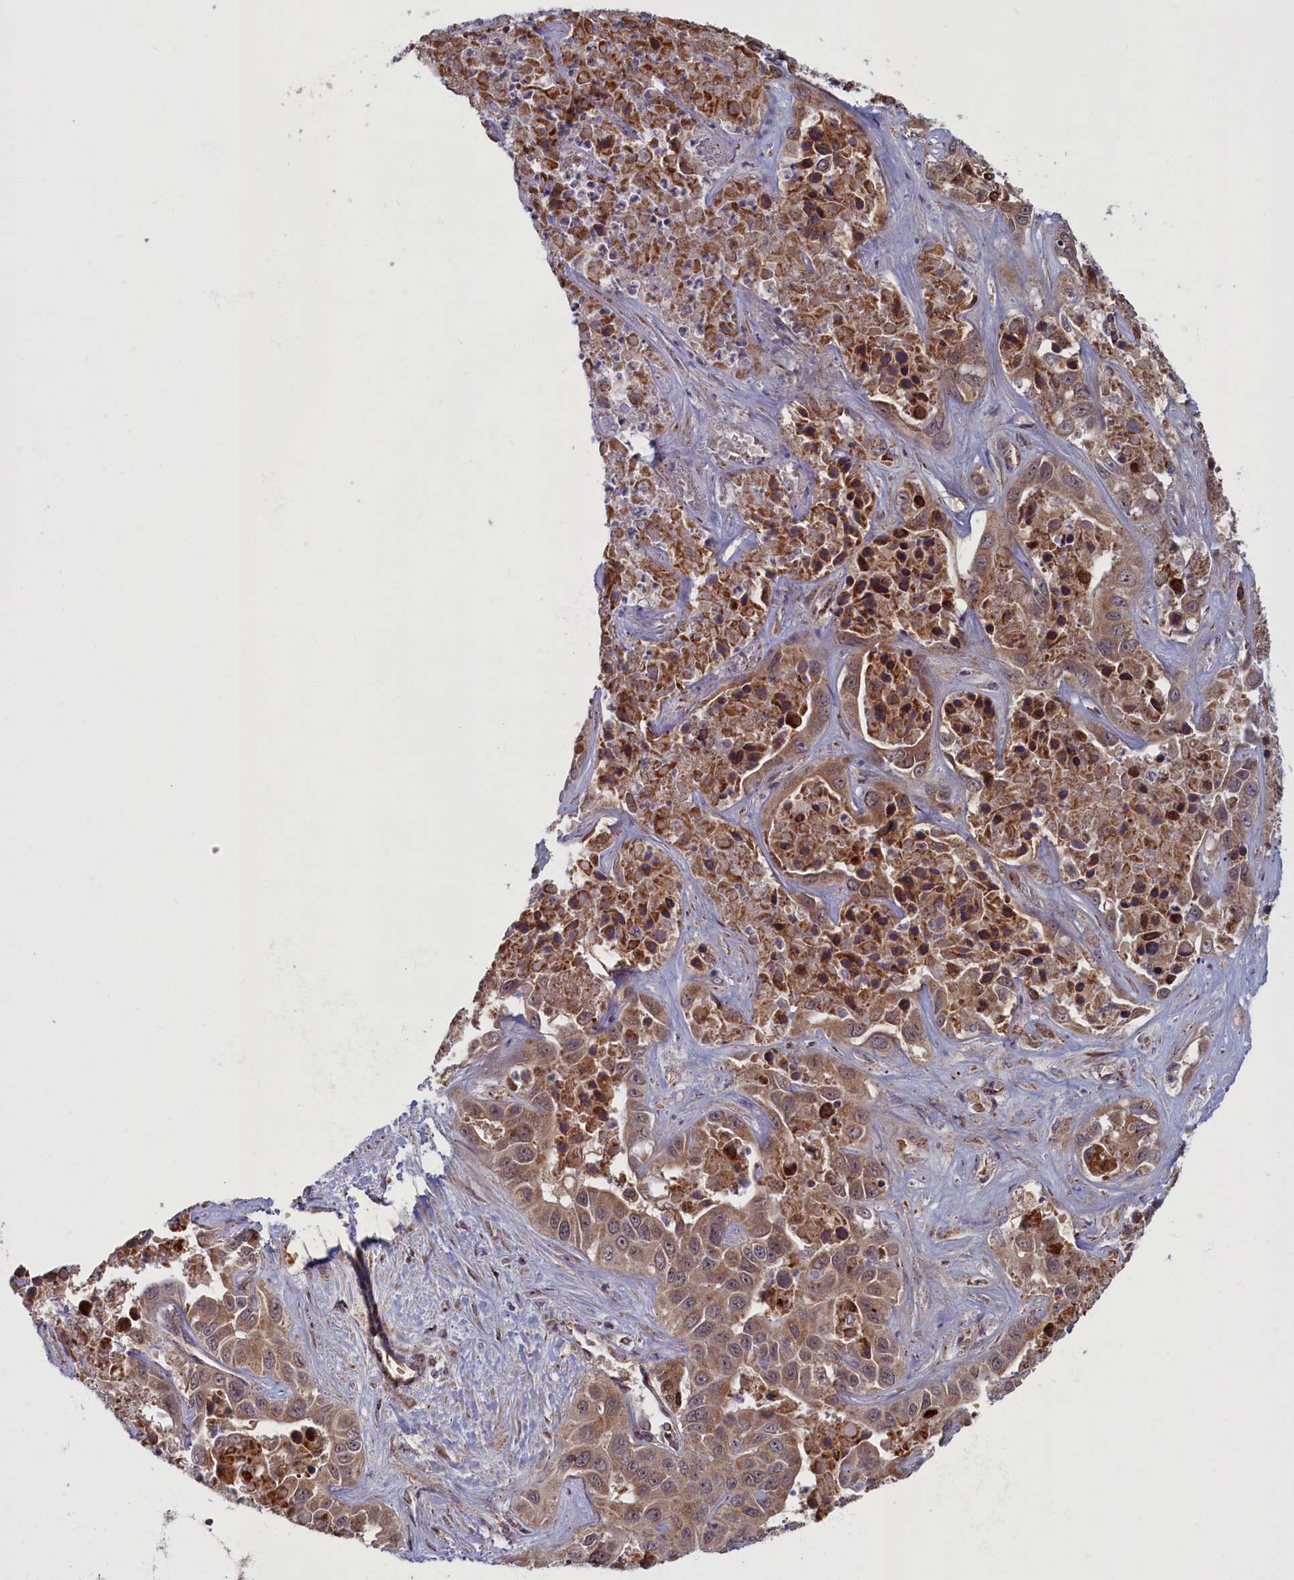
{"staining": {"intensity": "weak", "quantity": ">75%", "location": "cytoplasmic/membranous"}, "tissue": "liver cancer", "cell_type": "Tumor cells", "image_type": "cancer", "snomed": [{"axis": "morphology", "description": "Cholangiocarcinoma"}, {"axis": "topography", "description": "Liver"}], "caption": "An image showing weak cytoplasmic/membranous staining in approximately >75% of tumor cells in liver cholangiocarcinoma, as visualized by brown immunohistochemical staining.", "gene": "PLA2G10", "patient": {"sex": "female", "age": 52}}